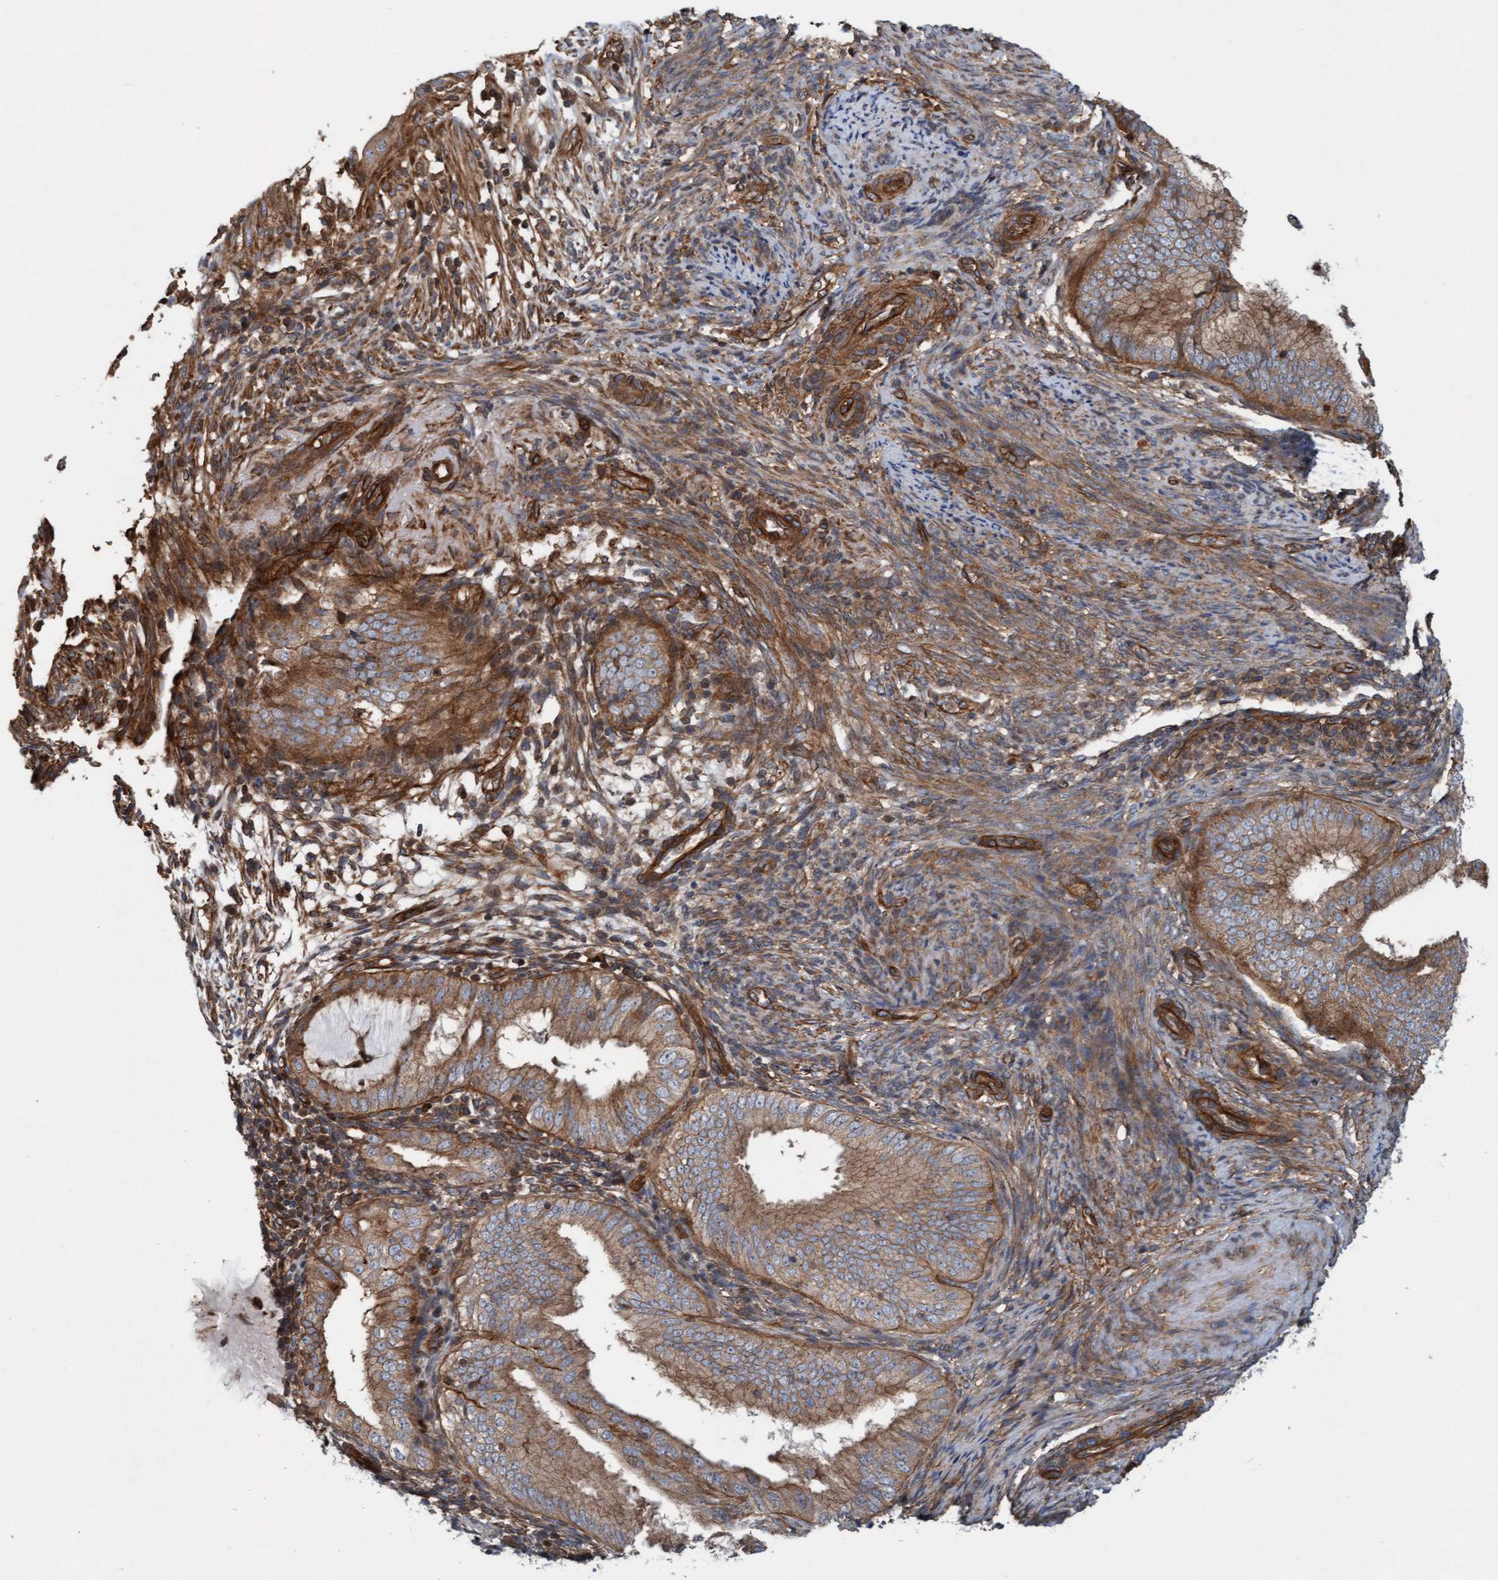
{"staining": {"intensity": "moderate", "quantity": ">75%", "location": "cytoplasmic/membranous"}, "tissue": "endometrial cancer", "cell_type": "Tumor cells", "image_type": "cancer", "snomed": [{"axis": "morphology", "description": "Adenocarcinoma, NOS"}, {"axis": "topography", "description": "Endometrium"}], "caption": "A brown stain highlights moderate cytoplasmic/membranous staining of a protein in human endometrial adenocarcinoma tumor cells.", "gene": "ERAL1", "patient": {"sex": "female", "age": 58}}